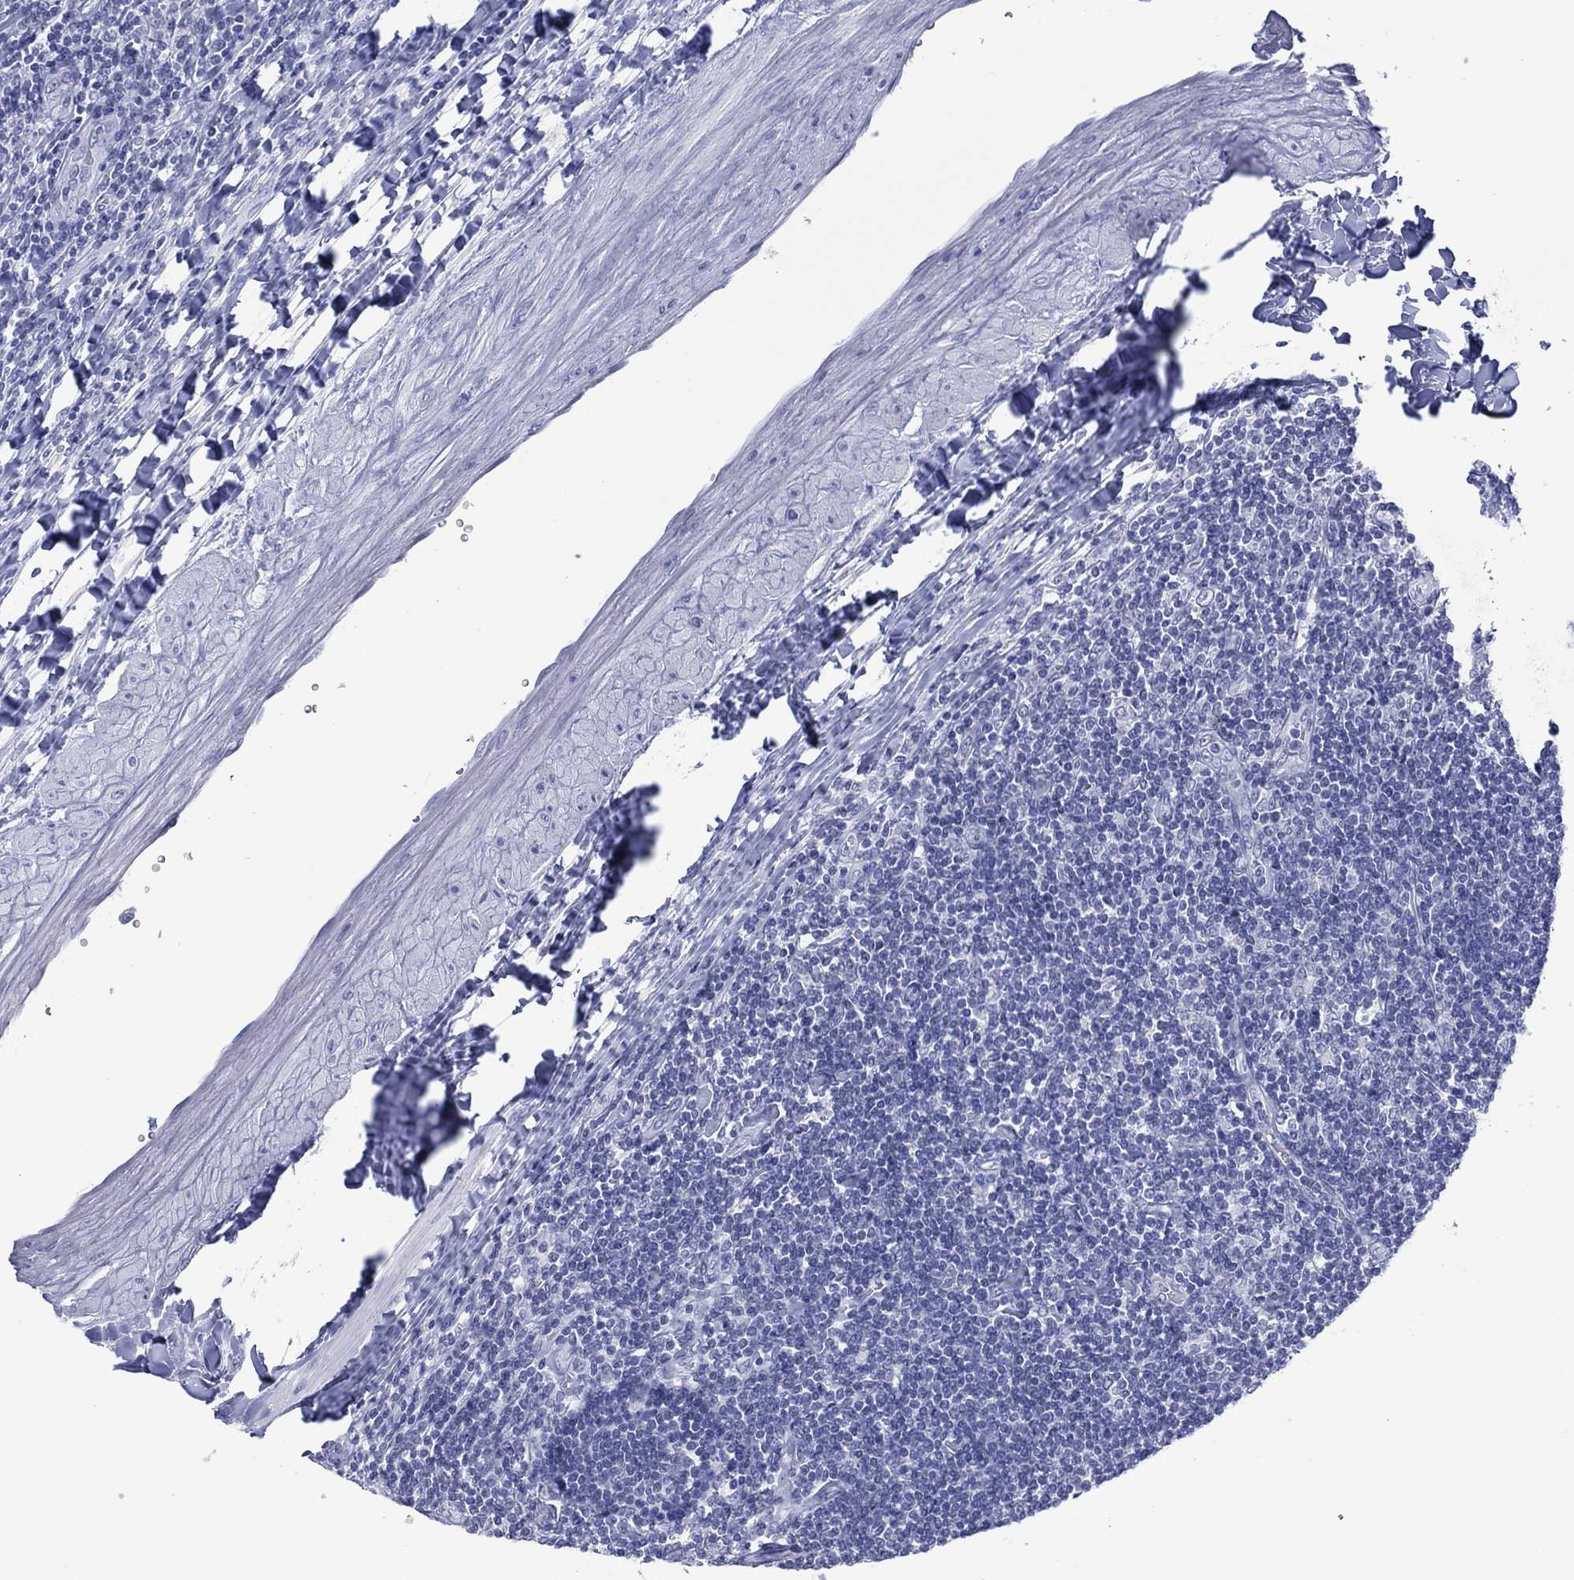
{"staining": {"intensity": "negative", "quantity": "none", "location": "none"}, "tissue": "lymphoma", "cell_type": "Tumor cells", "image_type": "cancer", "snomed": [{"axis": "morphology", "description": "Hodgkin's disease, NOS"}, {"axis": "topography", "description": "Lymph node"}], "caption": "IHC histopathology image of human lymphoma stained for a protein (brown), which exhibits no positivity in tumor cells.", "gene": "UTF1", "patient": {"sex": "male", "age": 40}}